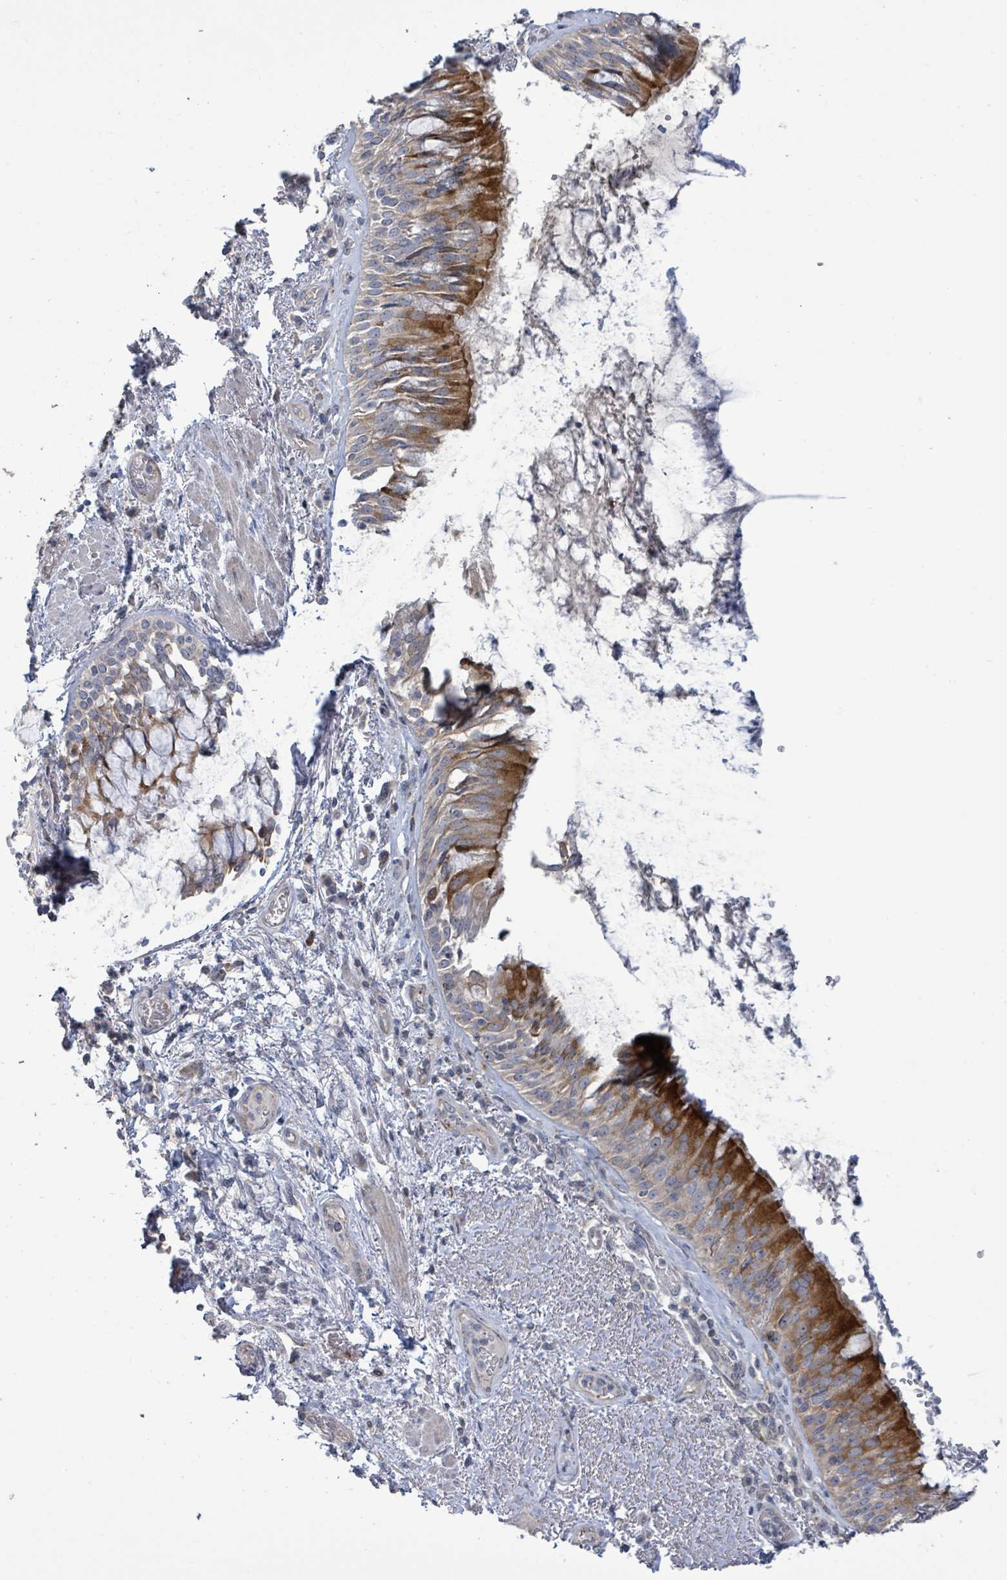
{"staining": {"intensity": "strong", "quantity": ">75%", "location": "cytoplasmic/membranous"}, "tissue": "bronchus", "cell_type": "Respiratory epithelial cells", "image_type": "normal", "snomed": [{"axis": "morphology", "description": "Normal tissue, NOS"}, {"axis": "topography", "description": "Cartilage tissue"}, {"axis": "topography", "description": "Bronchus"}], "caption": "Benign bronchus displays strong cytoplasmic/membranous staining in about >75% of respiratory epithelial cells, visualized by immunohistochemistry.", "gene": "LILRA4", "patient": {"sex": "male", "age": 63}}